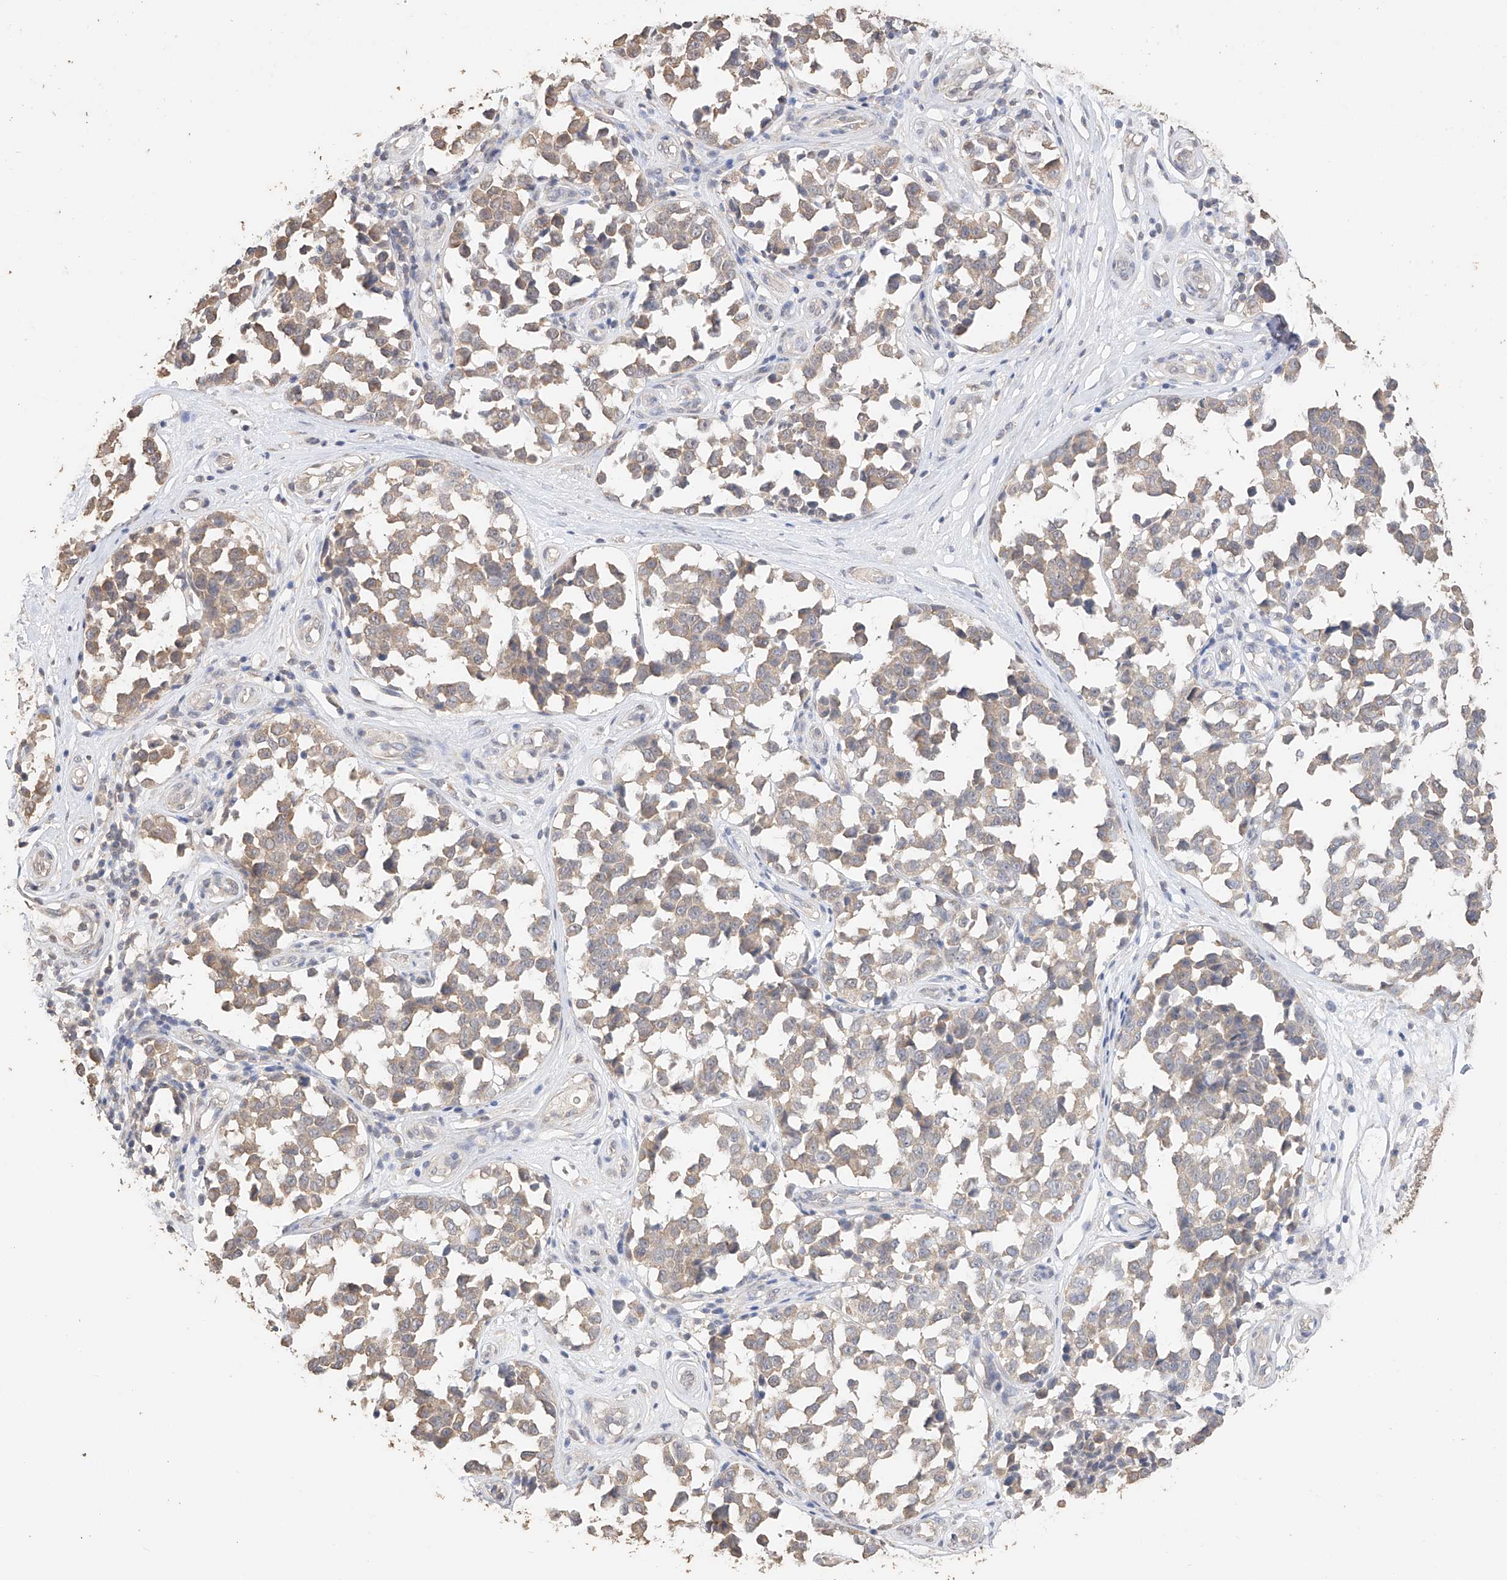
{"staining": {"intensity": "weak", "quantity": "25%-75%", "location": "cytoplasmic/membranous"}, "tissue": "melanoma", "cell_type": "Tumor cells", "image_type": "cancer", "snomed": [{"axis": "morphology", "description": "Malignant melanoma, NOS"}, {"axis": "topography", "description": "Skin"}], "caption": "Brown immunohistochemical staining in human melanoma demonstrates weak cytoplasmic/membranous positivity in about 25%-75% of tumor cells.", "gene": "IL22RA2", "patient": {"sex": "female", "age": 64}}